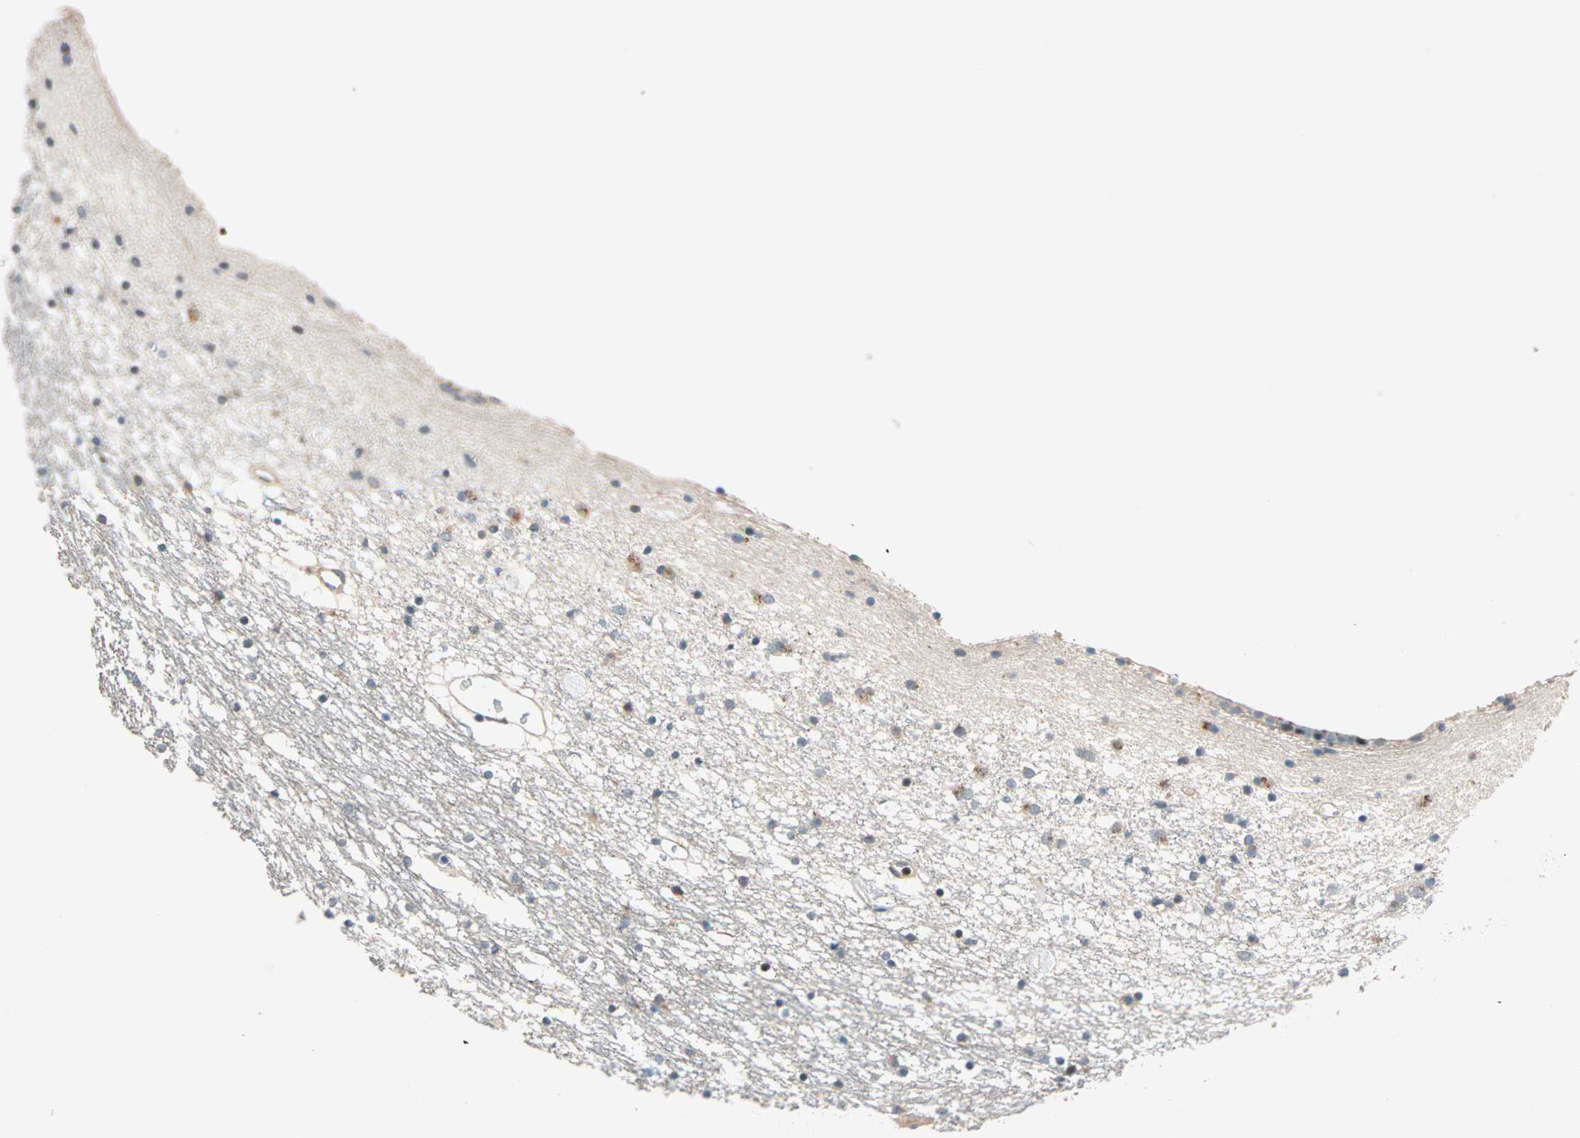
{"staining": {"intensity": "moderate", "quantity": "25%-75%", "location": "cytoplasmic/membranous,nuclear"}, "tissue": "caudate", "cell_type": "Glial cells", "image_type": "normal", "snomed": [{"axis": "morphology", "description": "Normal tissue, NOS"}, {"axis": "topography", "description": "Lateral ventricle wall"}], "caption": "Protein staining shows moderate cytoplasmic/membranous,nuclear positivity in approximately 25%-75% of glial cells in benign caudate.", "gene": "HECW1", "patient": {"sex": "male", "age": 45}}